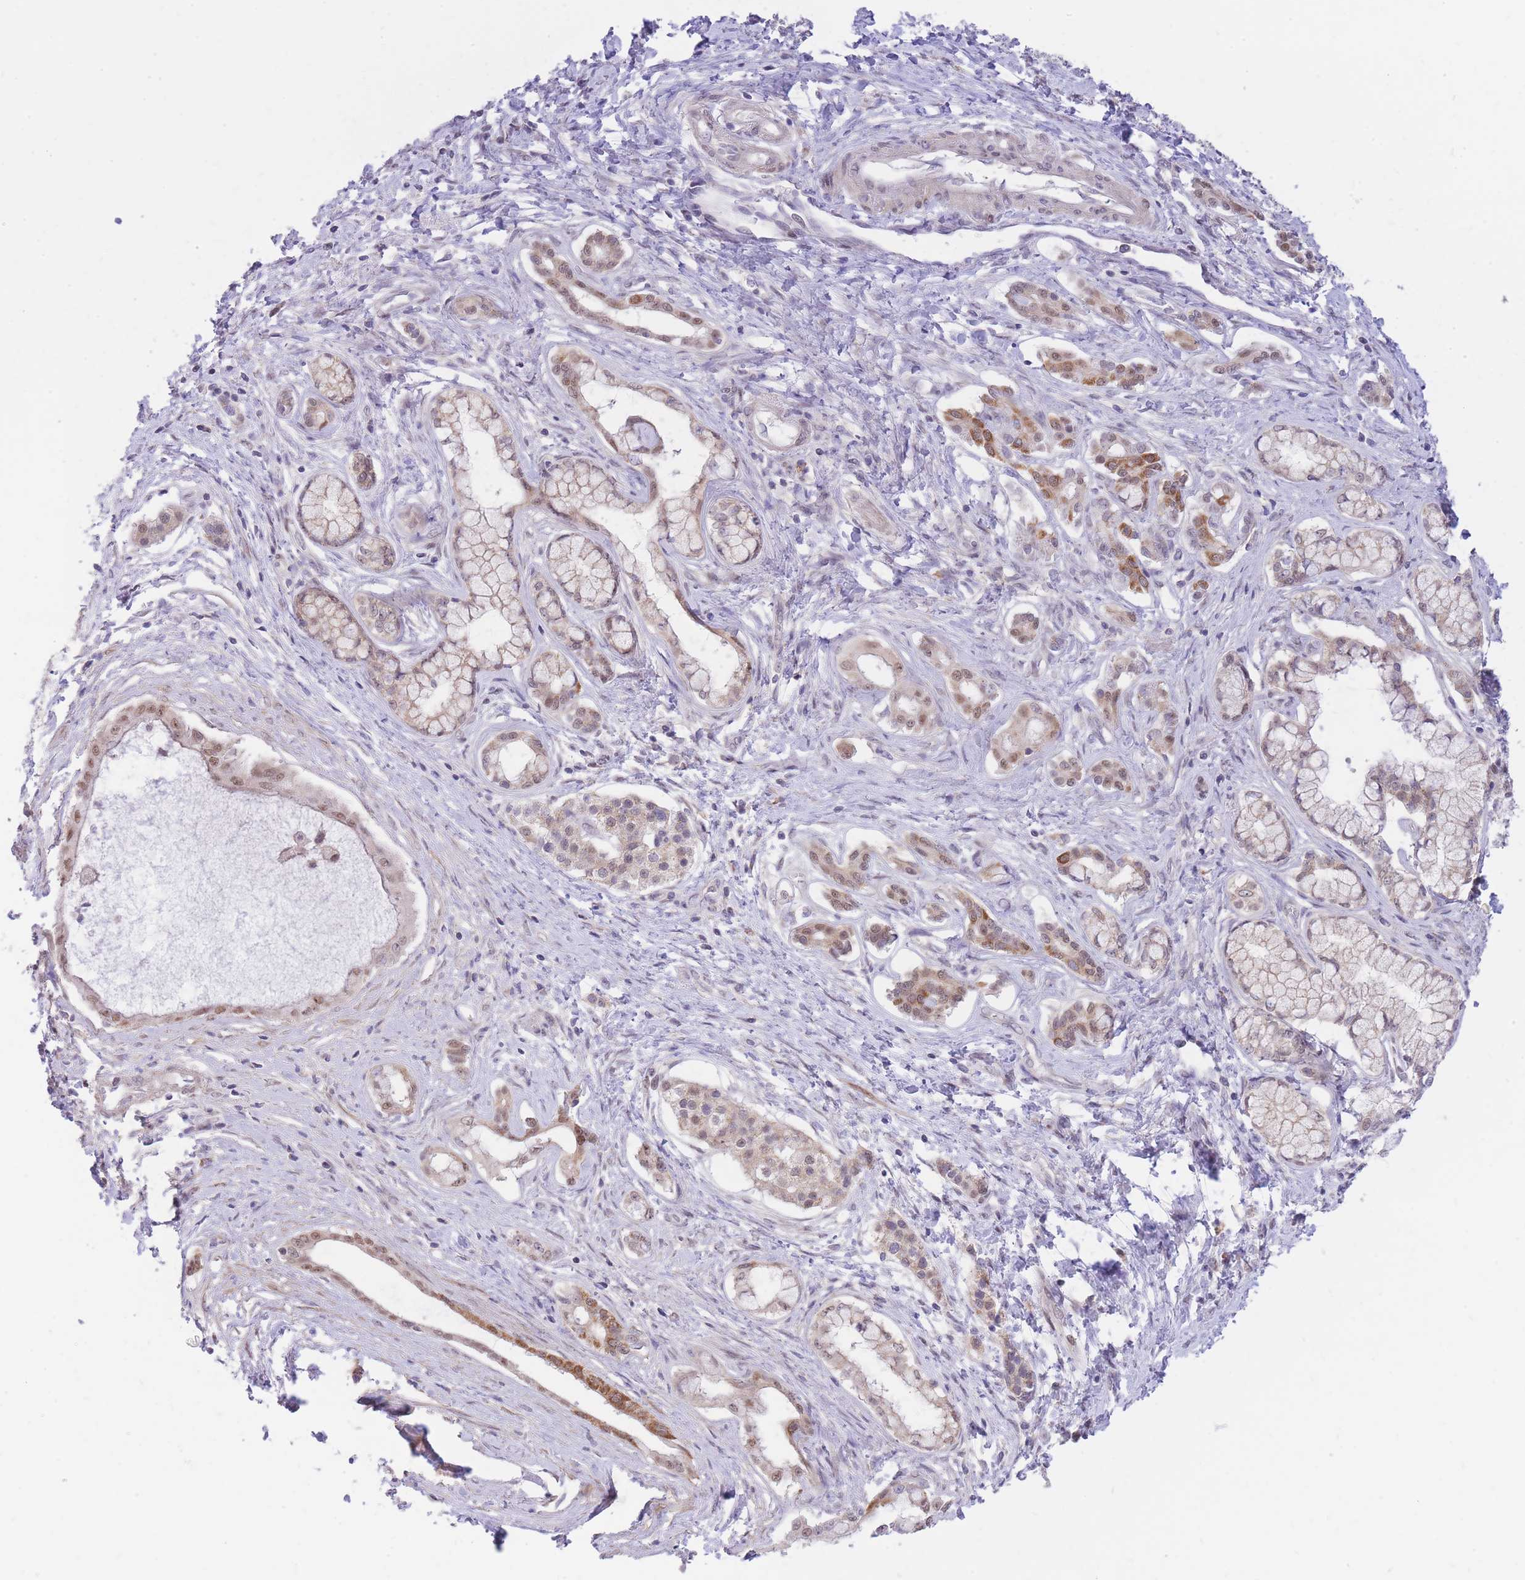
{"staining": {"intensity": "moderate", "quantity": "25%-75%", "location": "cytoplasmic/membranous,nuclear"}, "tissue": "pancreatic cancer", "cell_type": "Tumor cells", "image_type": "cancer", "snomed": [{"axis": "morphology", "description": "Adenocarcinoma, NOS"}, {"axis": "topography", "description": "Pancreas"}], "caption": "Pancreatic cancer (adenocarcinoma) was stained to show a protein in brown. There is medium levels of moderate cytoplasmic/membranous and nuclear staining in about 25%-75% of tumor cells. Using DAB (3,3'-diaminobenzidine) (brown) and hematoxylin (blue) stains, captured at high magnification using brightfield microscopy.", "gene": "MINDY2", "patient": {"sex": "male", "age": 70}}